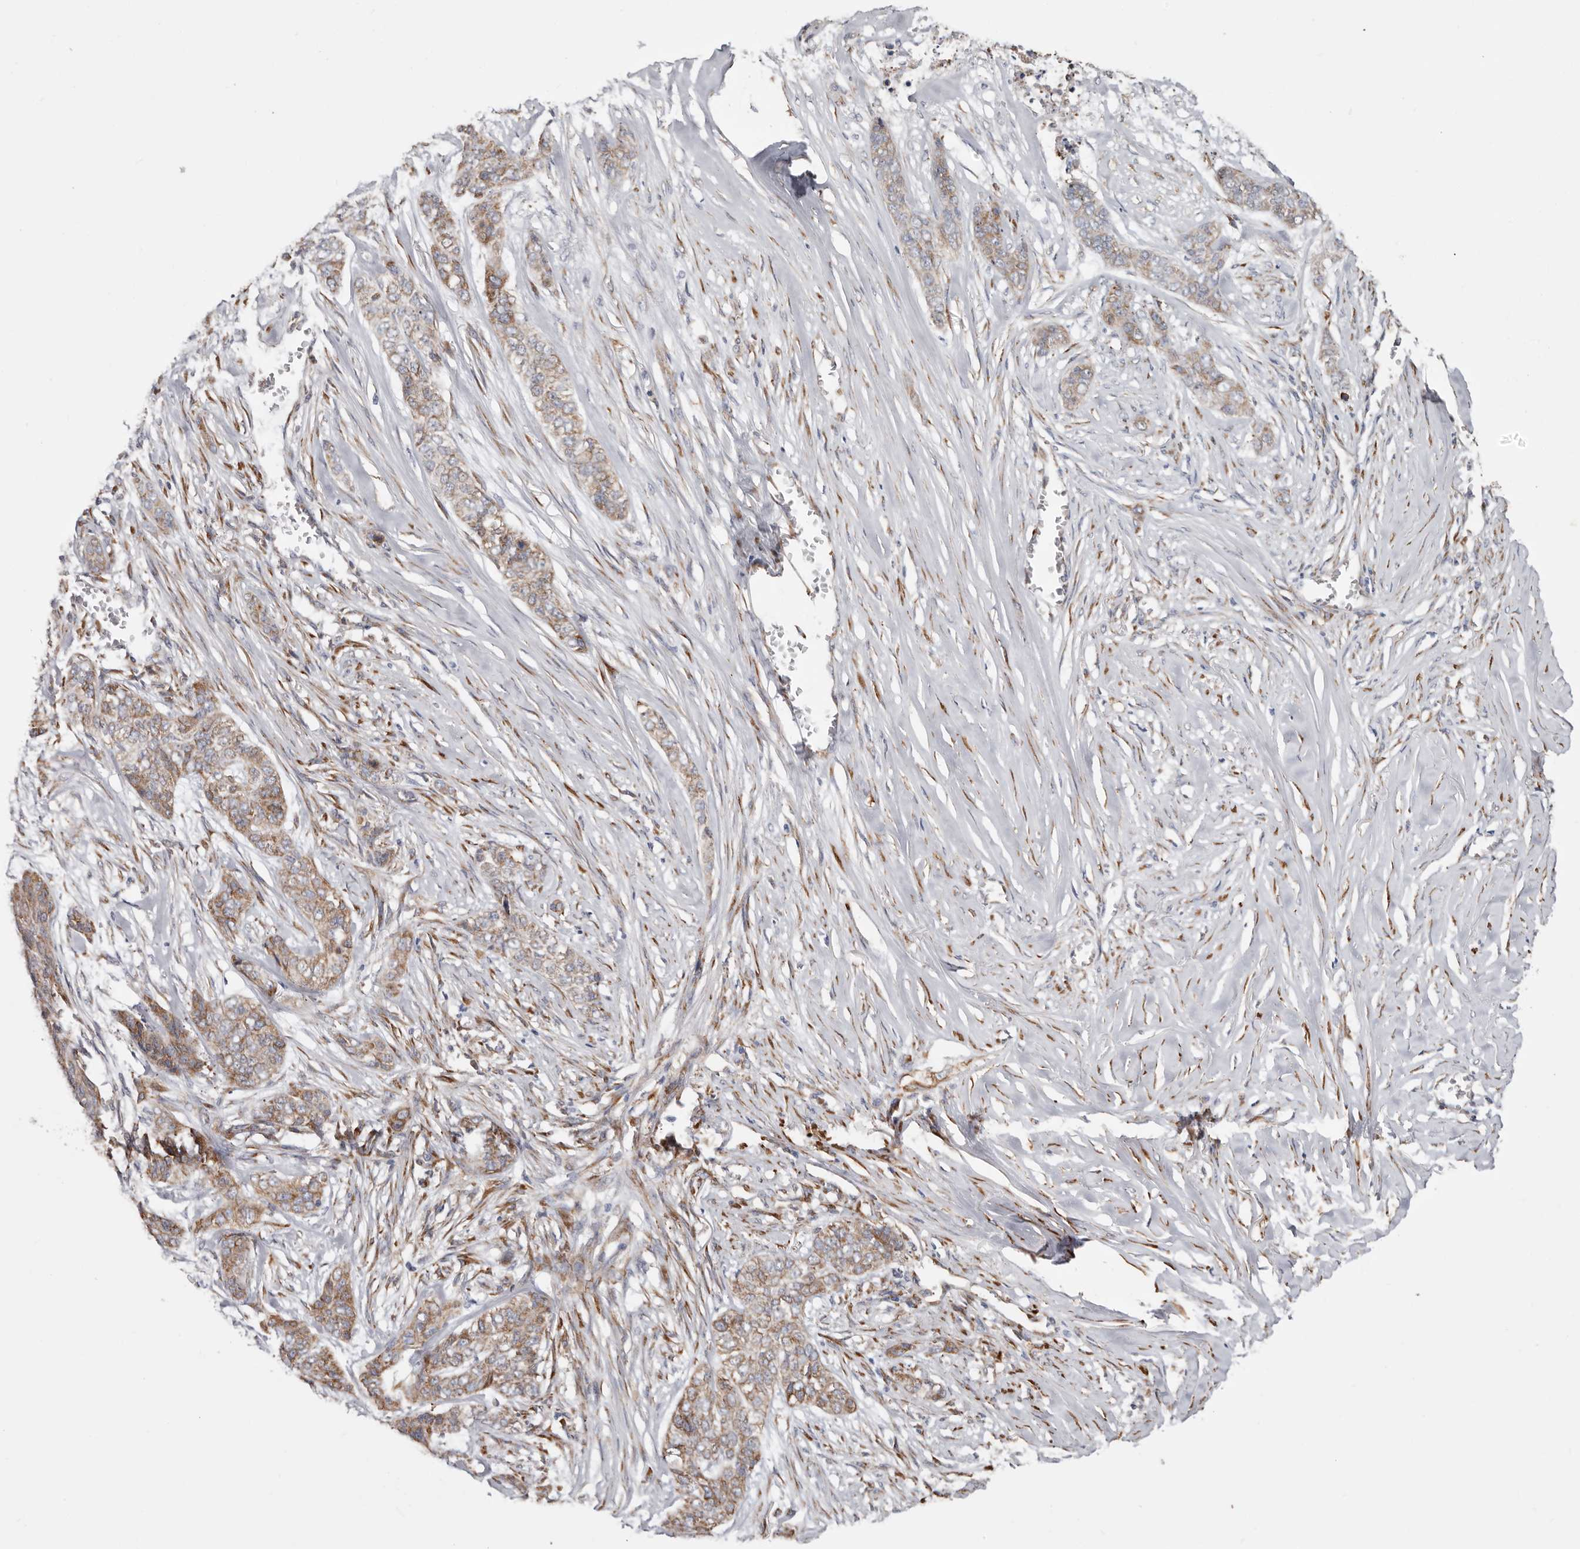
{"staining": {"intensity": "moderate", "quantity": ">75%", "location": "cytoplasmic/membranous"}, "tissue": "skin cancer", "cell_type": "Tumor cells", "image_type": "cancer", "snomed": [{"axis": "morphology", "description": "Basal cell carcinoma"}, {"axis": "topography", "description": "Skin"}], "caption": "Tumor cells show medium levels of moderate cytoplasmic/membranous expression in approximately >75% of cells in human skin basal cell carcinoma.", "gene": "SEMA3E", "patient": {"sex": "female", "age": 64}}